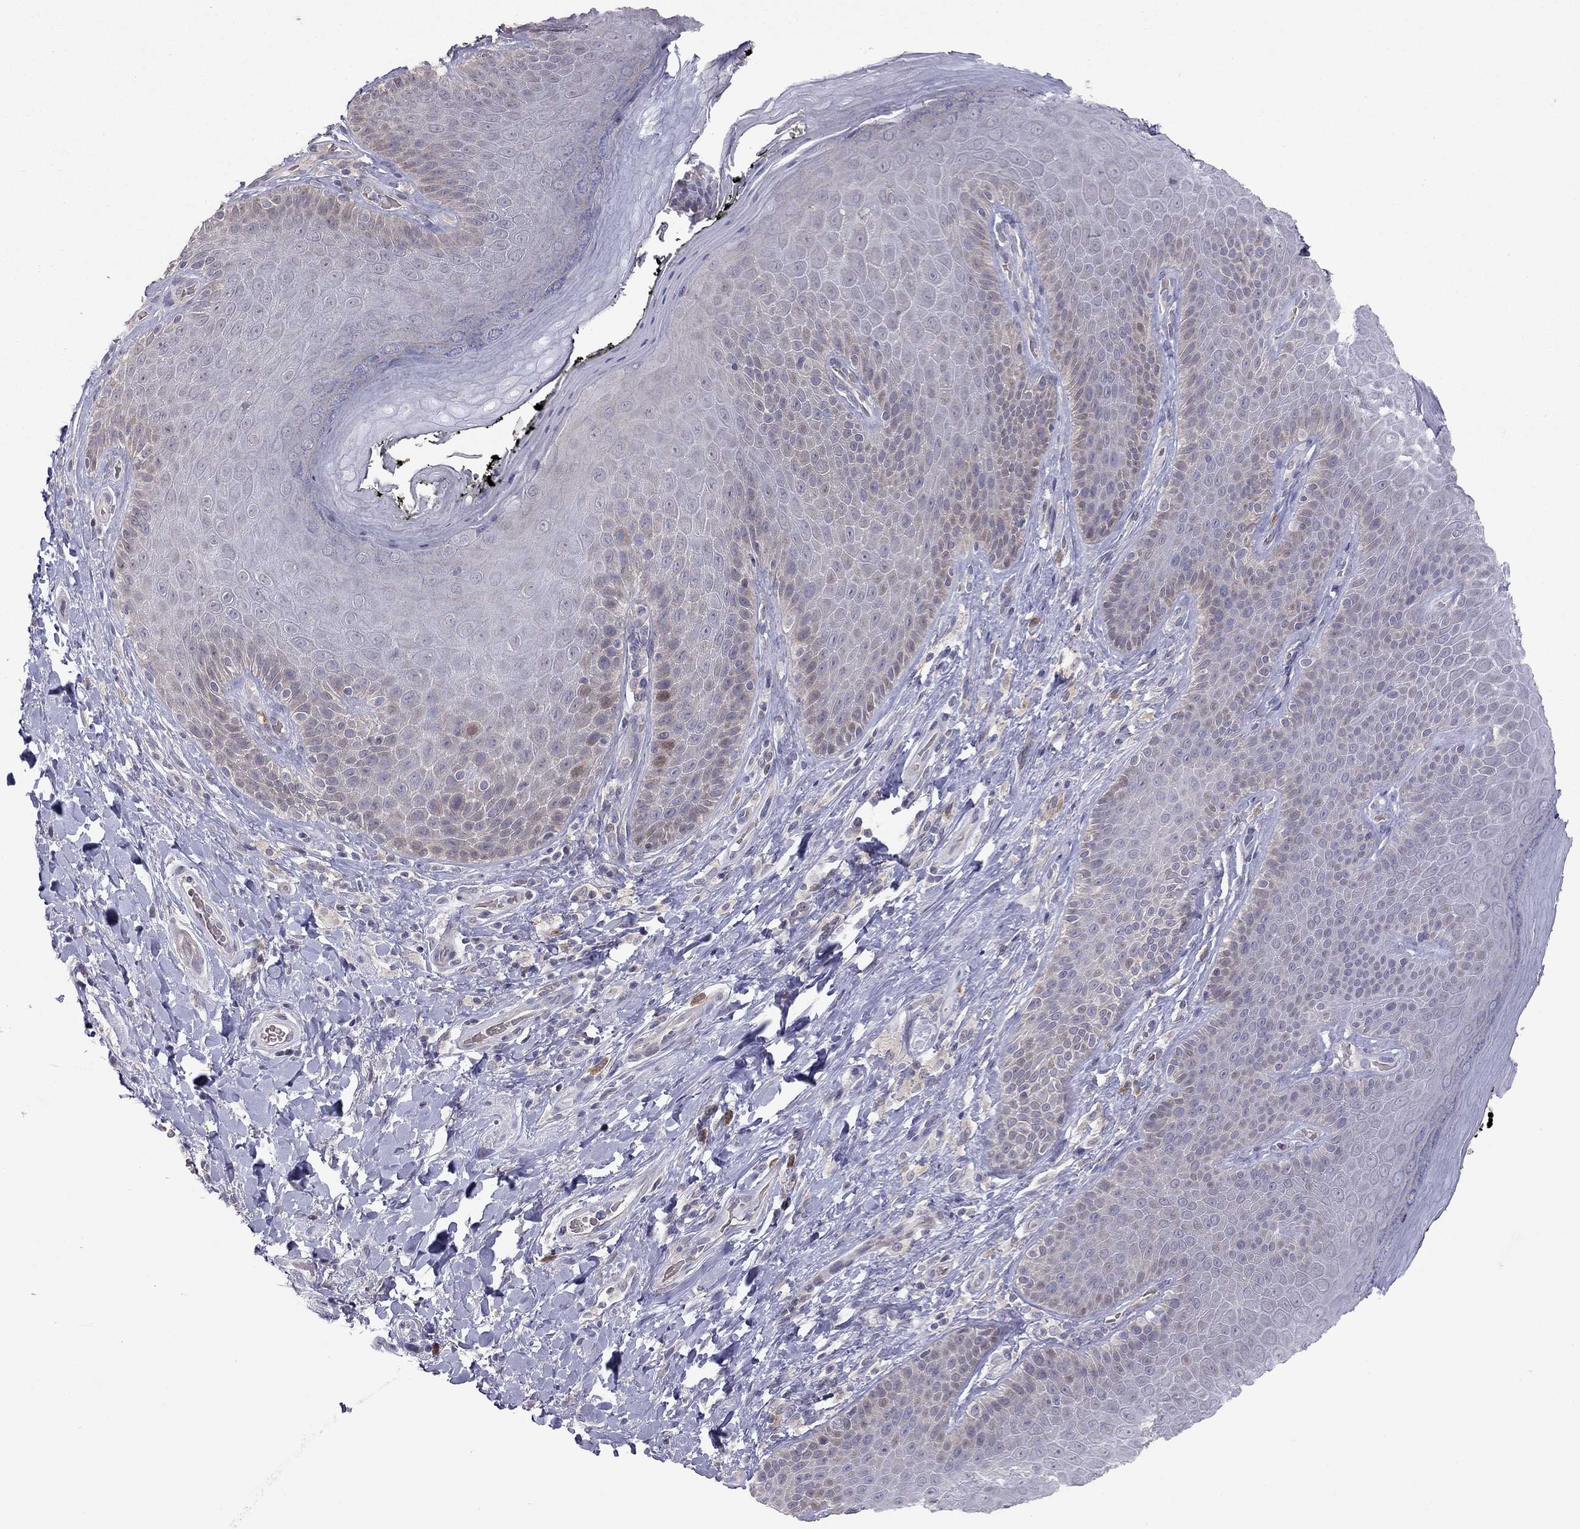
{"staining": {"intensity": "negative", "quantity": "none", "location": "none"}, "tissue": "skin", "cell_type": "Epidermal cells", "image_type": "normal", "snomed": [{"axis": "morphology", "description": "Normal tissue, NOS"}, {"axis": "topography", "description": "Skeletal muscle"}, {"axis": "topography", "description": "Anal"}, {"axis": "topography", "description": "Peripheral nerve tissue"}], "caption": "A high-resolution image shows immunohistochemistry staining of unremarkable skin, which demonstrates no significant staining in epidermal cells. (DAB immunohistochemistry with hematoxylin counter stain).", "gene": "SYTL2", "patient": {"sex": "male", "age": 53}}